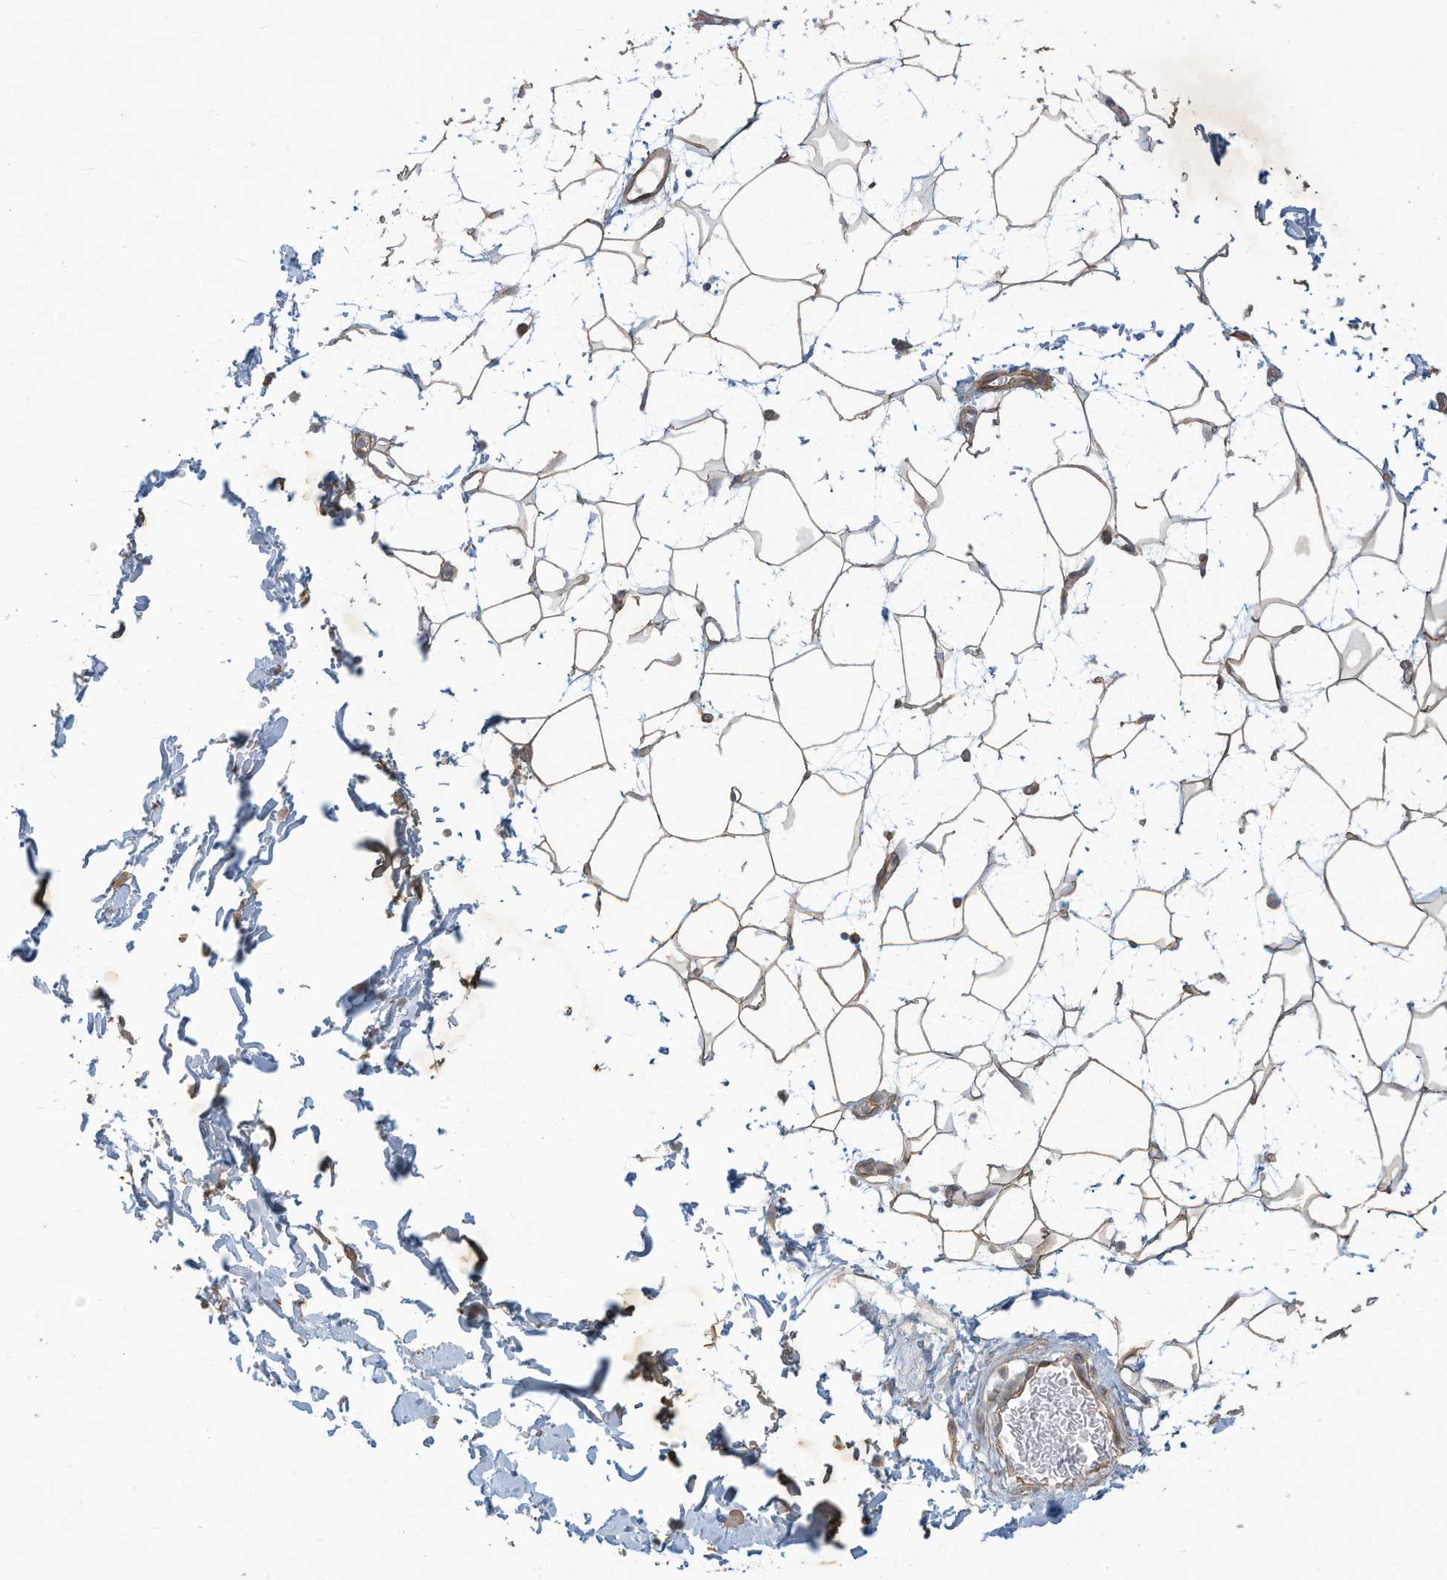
{"staining": {"intensity": "moderate", "quantity": ">75%", "location": "cytoplasmic/membranous"}, "tissue": "adipose tissue", "cell_type": "Adipocytes", "image_type": "normal", "snomed": [{"axis": "morphology", "description": "Normal tissue, NOS"}, {"axis": "topography", "description": "Soft tissue"}], "caption": "Moderate cytoplasmic/membranous expression is appreciated in about >75% of adipocytes in unremarkable adipose tissue. (Brightfield microscopy of DAB IHC at high magnification).", "gene": "MAGIX", "patient": {"sex": "male", "age": 72}}